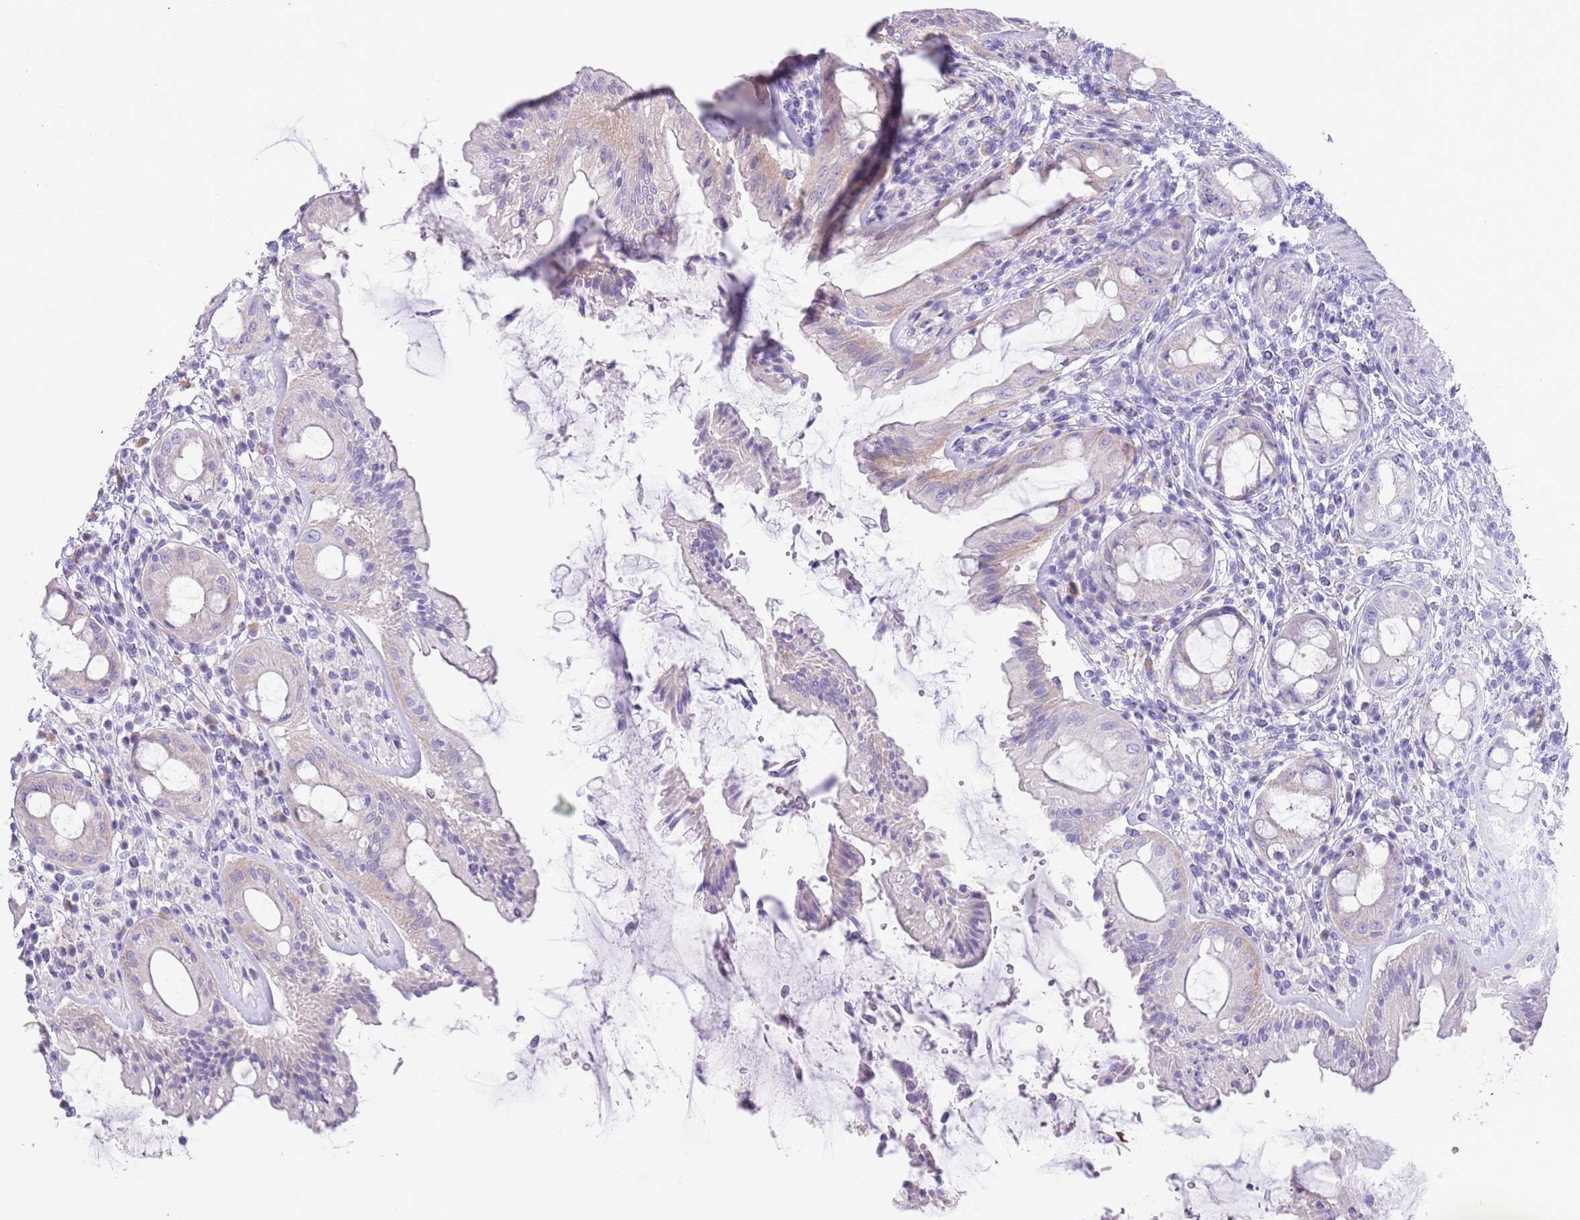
{"staining": {"intensity": "weak", "quantity": "25%-75%", "location": "cytoplasmic/membranous"}, "tissue": "rectum", "cell_type": "Glandular cells", "image_type": "normal", "snomed": [{"axis": "morphology", "description": "Normal tissue, NOS"}, {"axis": "topography", "description": "Rectum"}], "caption": "Rectum stained for a protein shows weak cytoplasmic/membranous positivity in glandular cells. The protein is stained brown, and the nuclei are stained in blue (DAB IHC with brightfield microscopy, high magnification).", "gene": "ACR", "patient": {"sex": "female", "age": 57}}